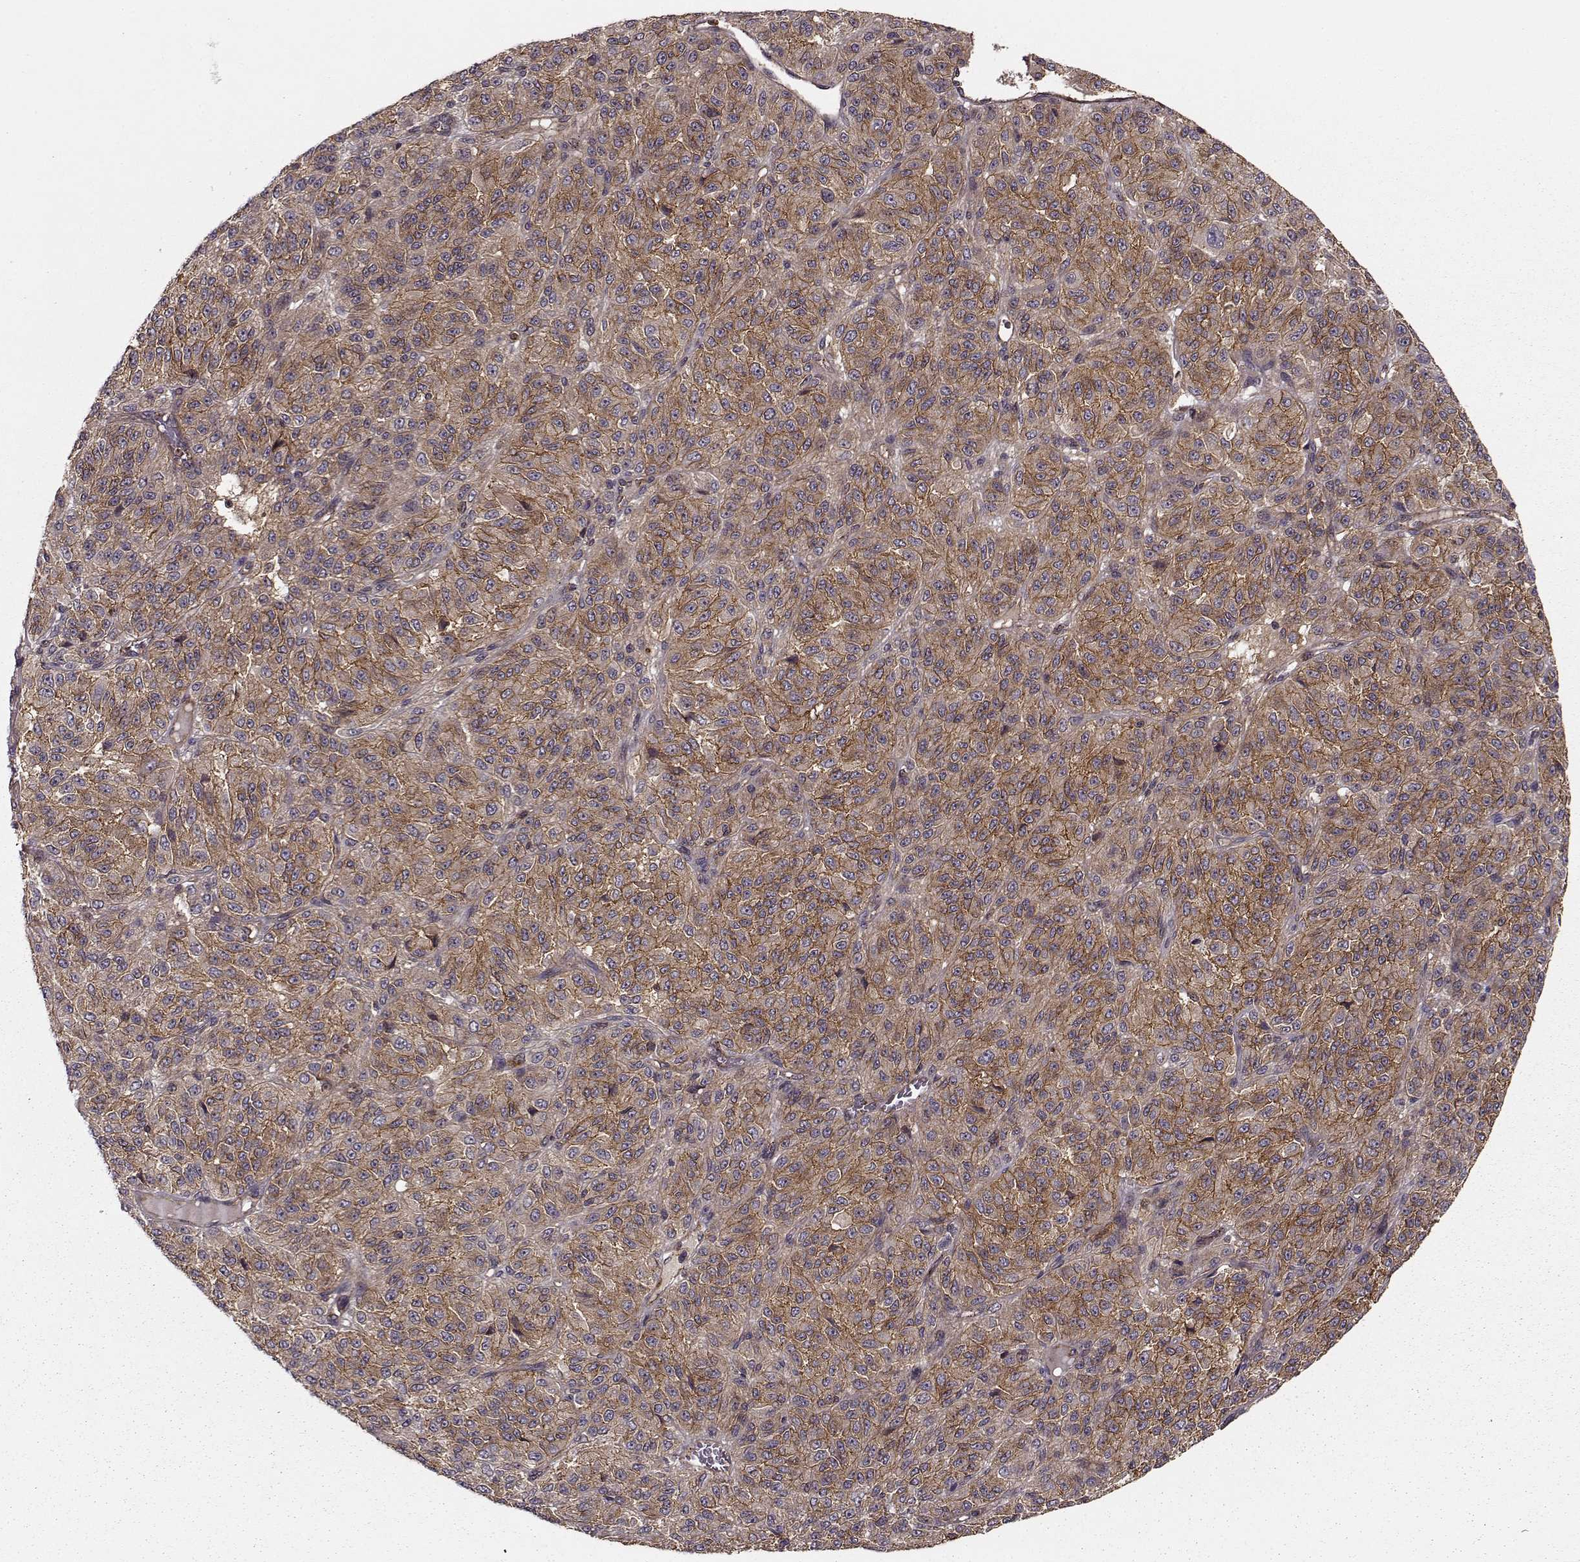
{"staining": {"intensity": "moderate", "quantity": ">75%", "location": "cytoplasmic/membranous"}, "tissue": "melanoma", "cell_type": "Tumor cells", "image_type": "cancer", "snomed": [{"axis": "morphology", "description": "Malignant melanoma, Metastatic site"}, {"axis": "topography", "description": "Brain"}], "caption": "Melanoma stained for a protein (brown) shows moderate cytoplasmic/membranous positive expression in about >75% of tumor cells.", "gene": "IFRD2", "patient": {"sex": "female", "age": 56}}